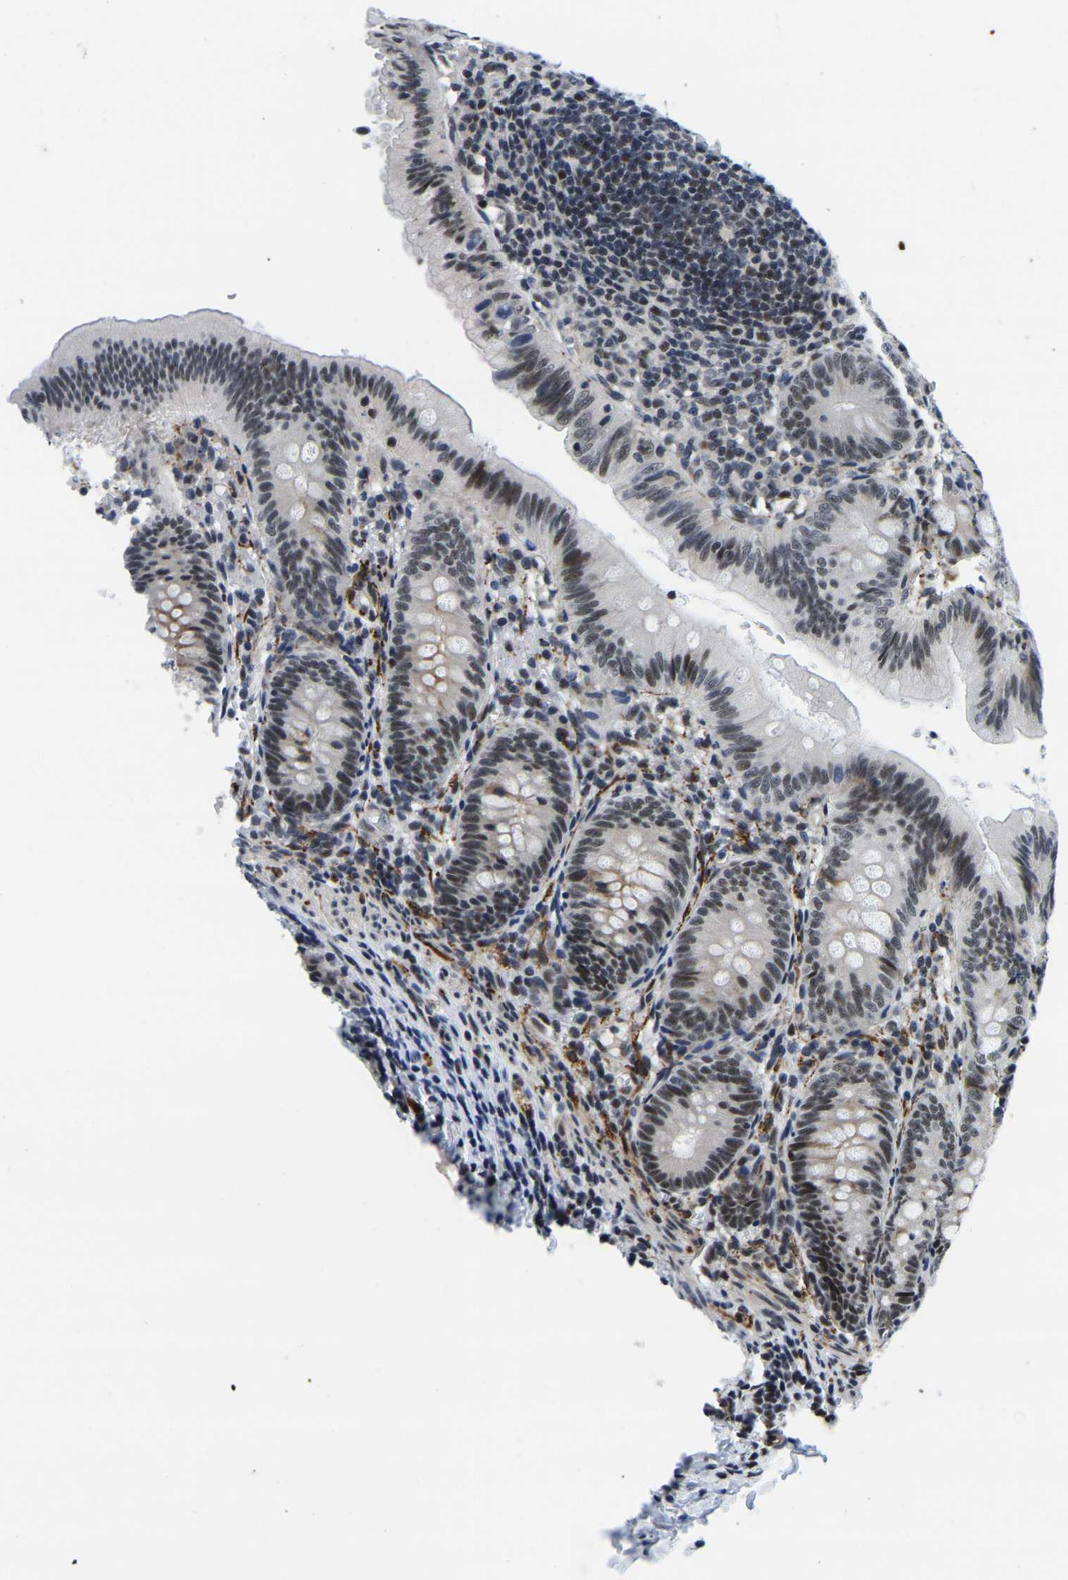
{"staining": {"intensity": "negative", "quantity": "none", "location": "none"}, "tissue": "appendix", "cell_type": "Glandular cells", "image_type": "normal", "snomed": [{"axis": "morphology", "description": "Normal tissue, NOS"}, {"axis": "topography", "description": "Appendix"}], "caption": "High power microscopy image of an immunohistochemistry histopathology image of benign appendix, revealing no significant staining in glandular cells. (Immunohistochemistry (ihc), brightfield microscopy, high magnification).", "gene": "POLDIP3", "patient": {"sex": "male", "age": 1}}